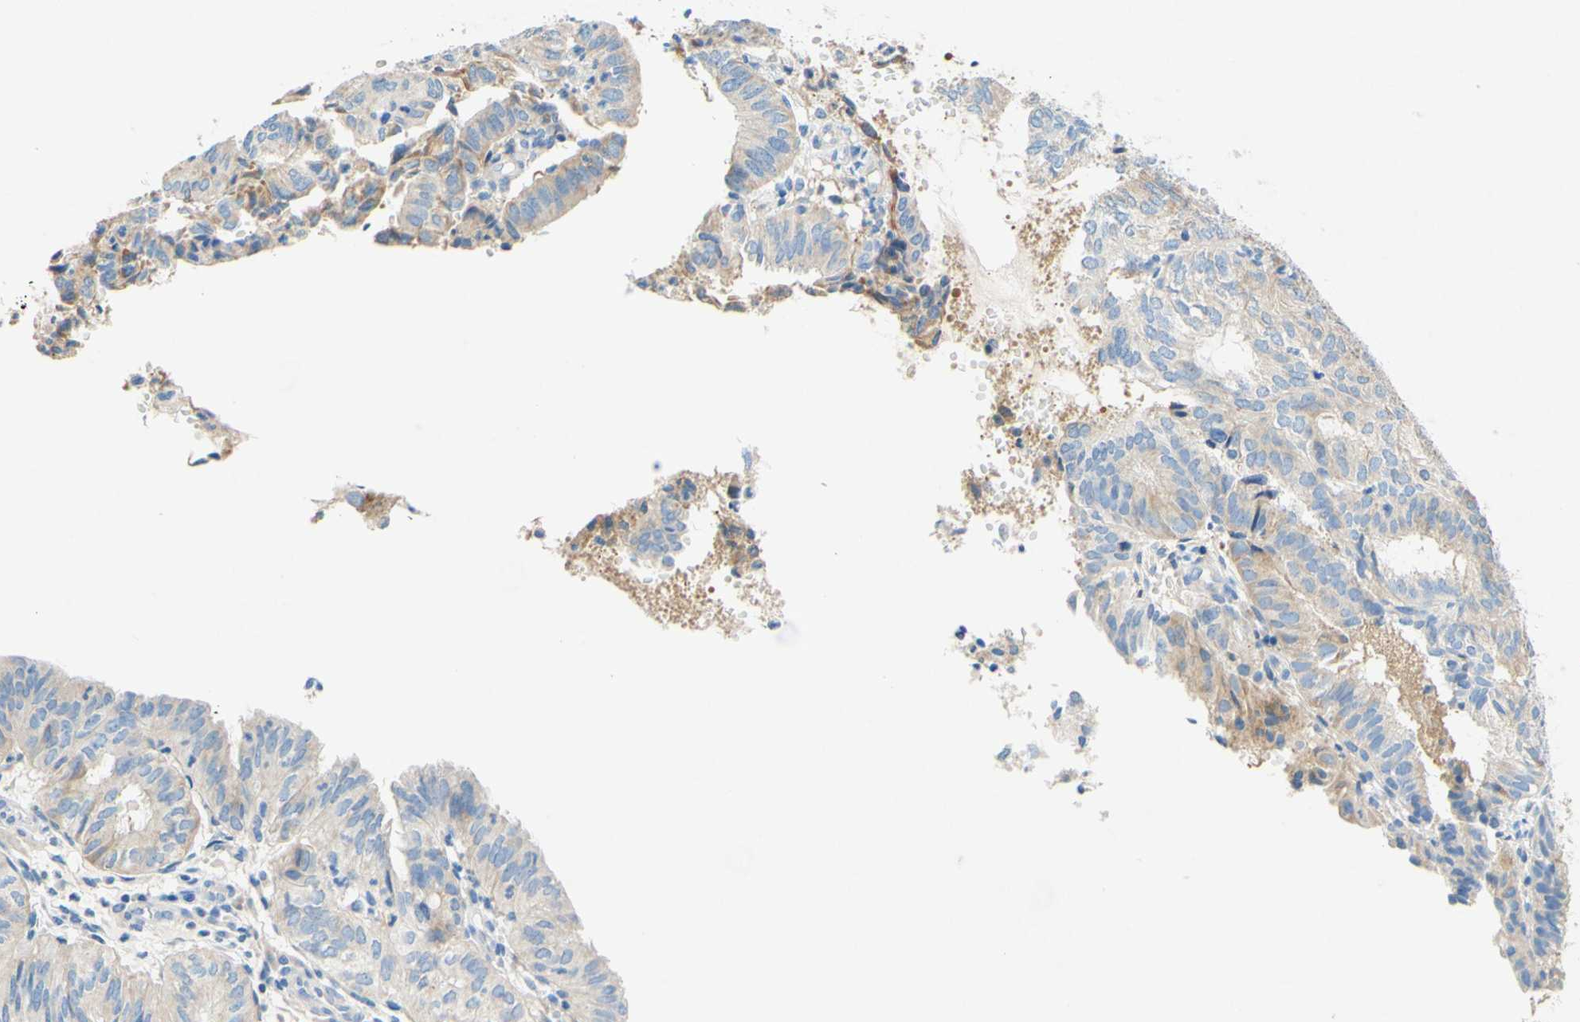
{"staining": {"intensity": "weak", "quantity": "25%-75%", "location": "cytoplasmic/membranous"}, "tissue": "endometrial cancer", "cell_type": "Tumor cells", "image_type": "cancer", "snomed": [{"axis": "morphology", "description": "Adenocarcinoma, NOS"}, {"axis": "topography", "description": "Uterus"}], "caption": "DAB immunohistochemical staining of human endometrial cancer (adenocarcinoma) reveals weak cytoplasmic/membranous protein positivity in approximately 25%-75% of tumor cells.", "gene": "SLC46A1", "patient": {"sex": "female", "age": 60}}